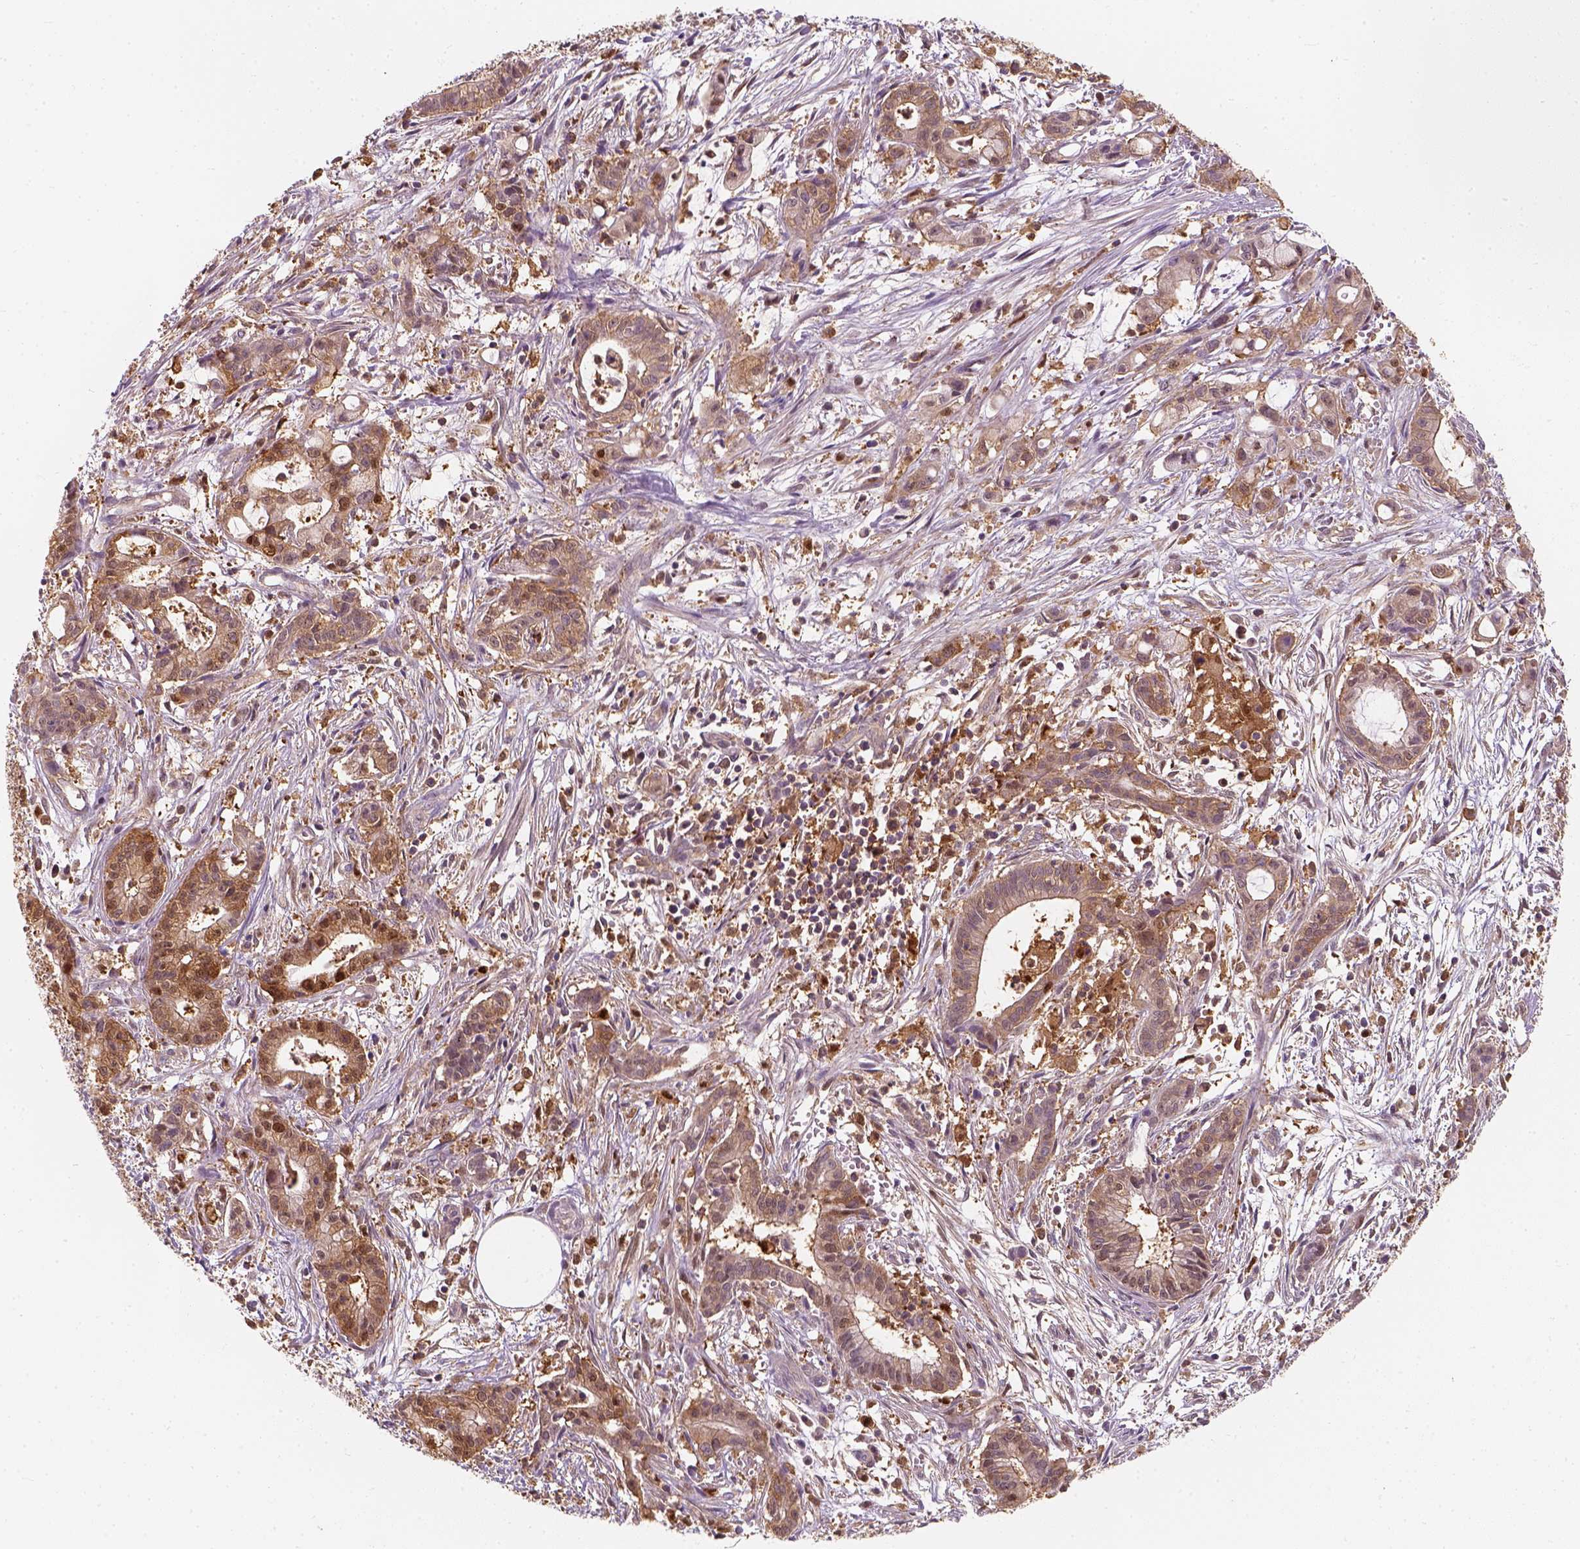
{"staining": {"intensity": "strong", "quantity": "<25%", "location": "nuclear"}, "tissue": "pancreatic cancer", "cell_type": "Tumor cells", "image_type": "cancer", "snomed": [{"axis": "morphology", "description": "Adenocarcinoma, NOS"}, {"axis": "topography", "description": "Pancreas"}], "caption": "Immunohistochemical staining of human adenocarcinoma (pancreatic) exhibits strong nuclear protein expression in approximately <25% of tumor cells. Using DAB (3,3'-diaminobenzidine) (brown) and hematoxylin (blue) stains, captured at high magnification using brightfield microscopy.", "gene": "SQSTM1", "patient": {"sex": "male", "age": 48}}